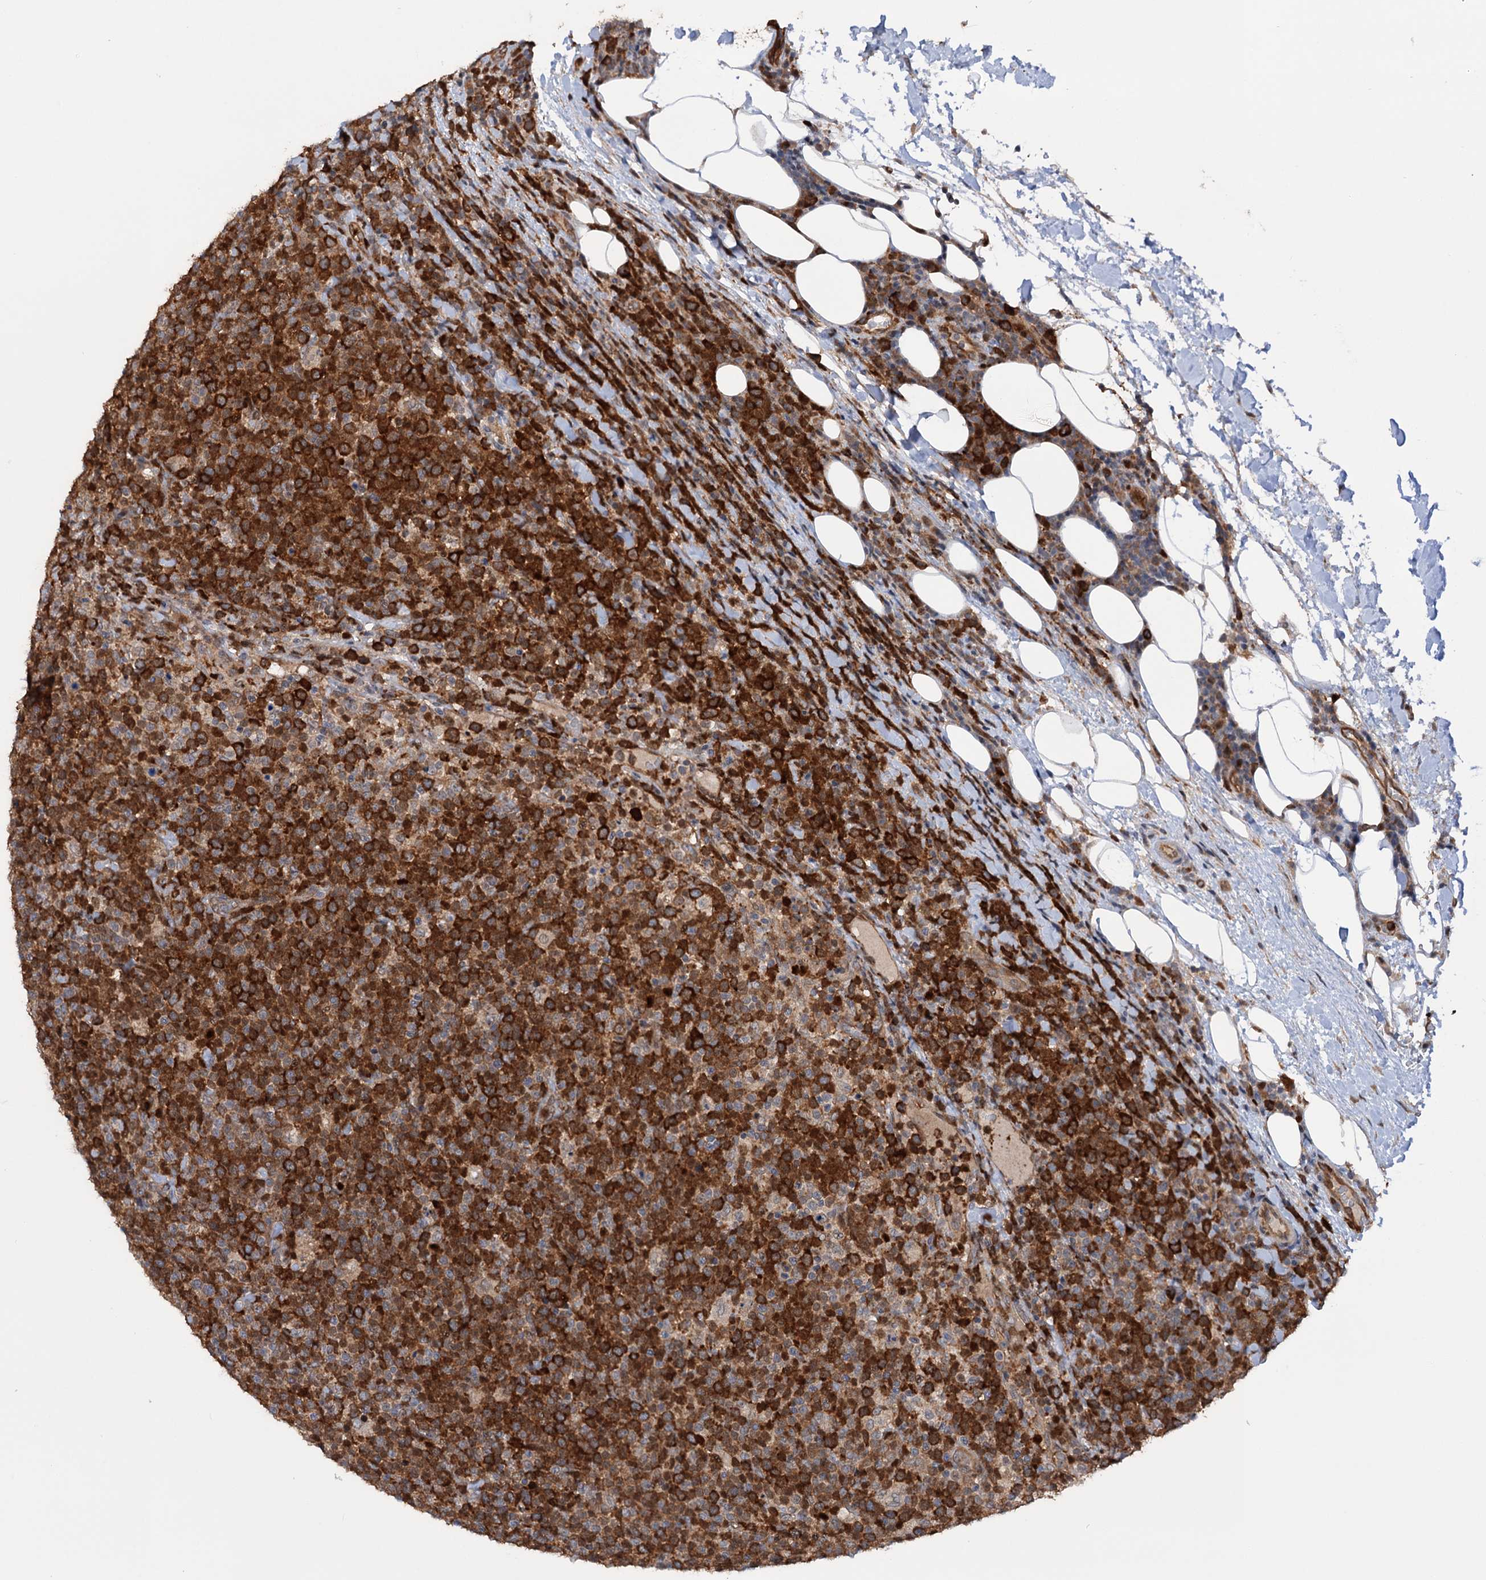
{"staining": {"intensity": "strong", "quantity": ">75%", "location": "cytoplasmic/membranous"}, "tissue": "lymphoma", "cell_type": "Tumor cells", "image_type": "cancer", "snomed": [{"axis": "morphology", "description": "Malignant lymphoma, non-Hodgkin's type, High grade"}, {"axis": "topography", "description": "Lymph node"}], "caption": "Strong cytoplasmic/membranous staining is seen in about >75% of tumor cells in malignant lymphoma, non-Hodgkin's type (high-grade).", "gene": "NCAPD2", "patient": {"sex": "male", "age": 61}}